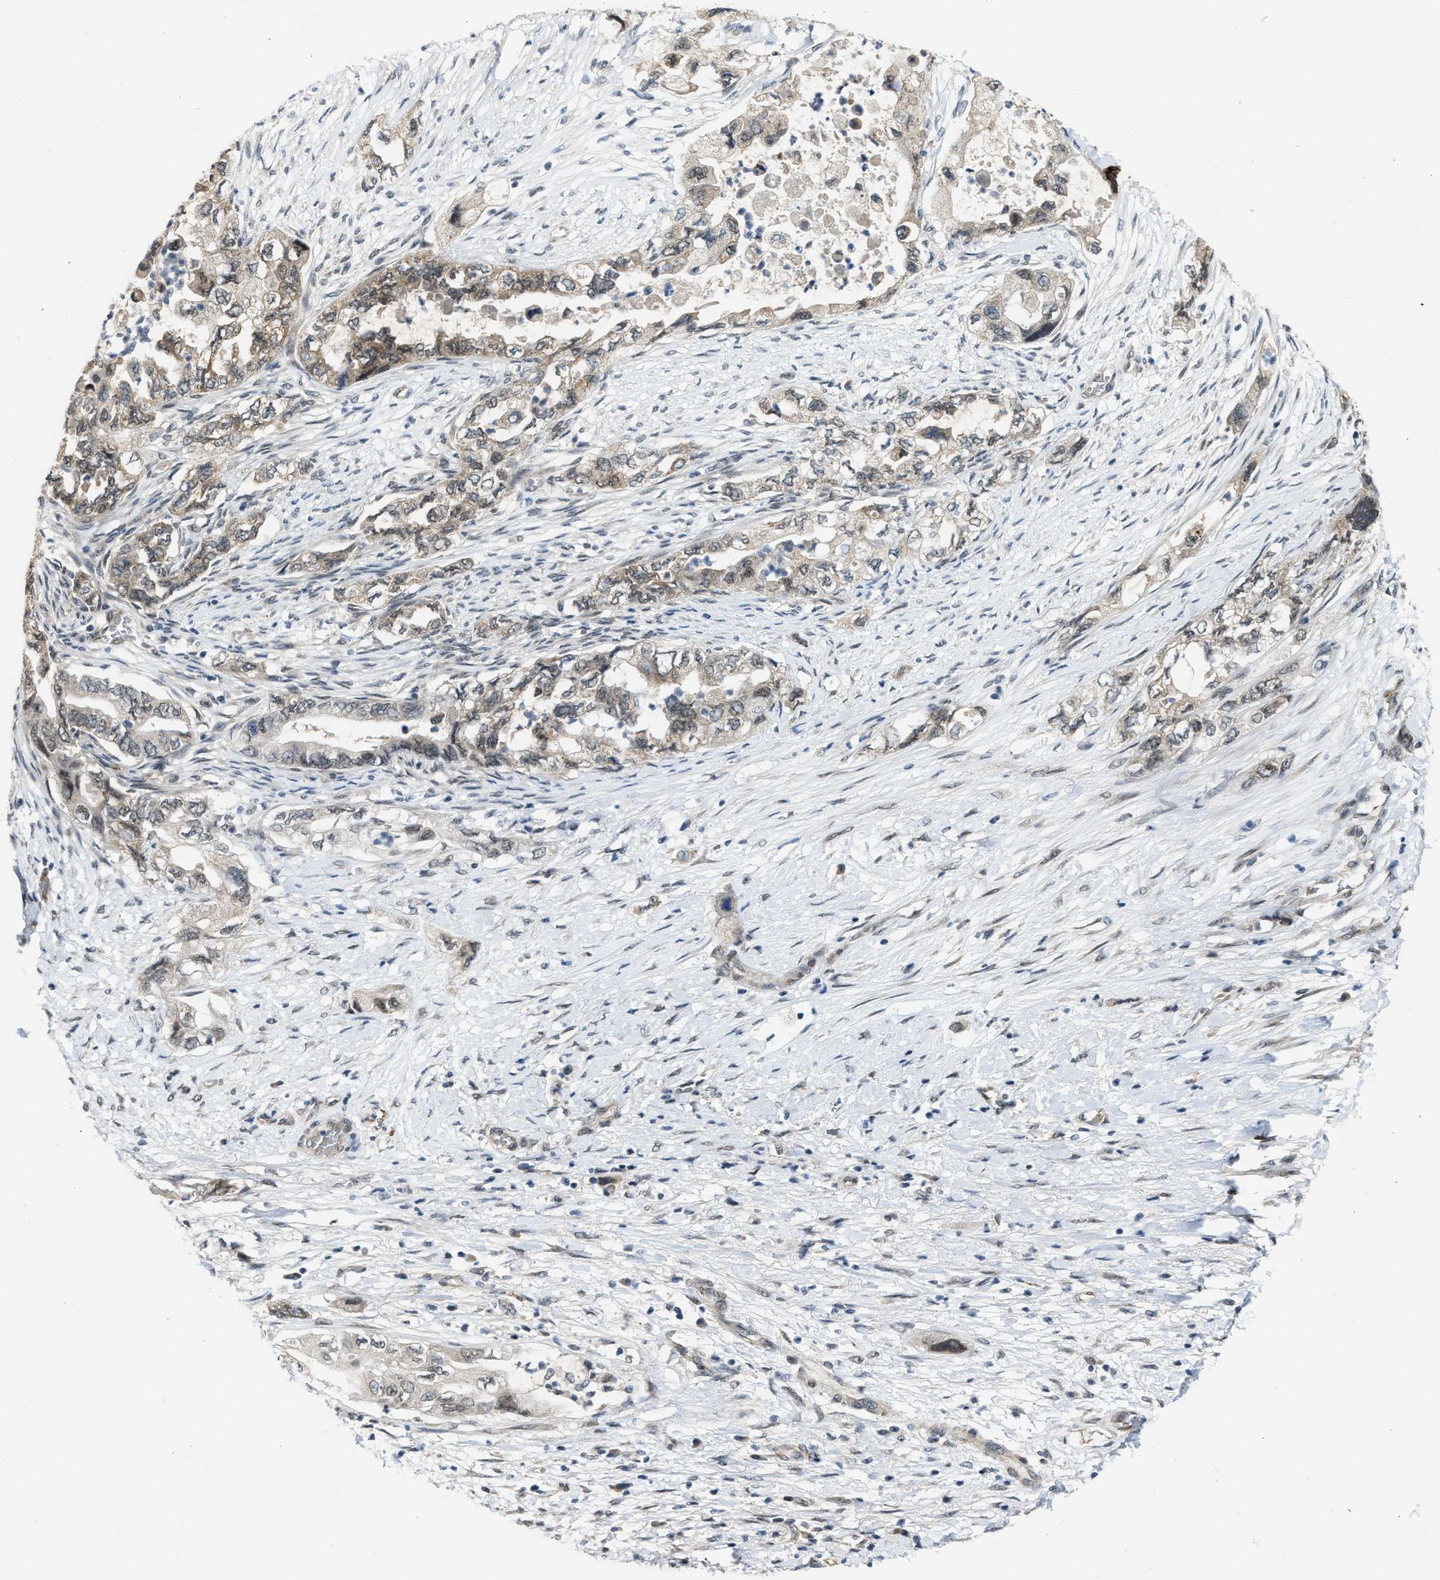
{"staining": {"intensity": "weak", "quantity": "25%-75%", "location": "cytoplasmic/membranous,nuclear"}, "tissue": "pancreatic cancer", "cell_type": "Tumor cells", "image_type": "cancer", "snomed": [{"axis": "morphology", "description": "Adenocarcinoma, NOS"}, {"axis": "topography", "description": "Pancreas"}], "caption": "Protein staining of pancreatic adenocarcinoma tissue demonstrates weak cytoplasmic/membranous and nuclear expression in about 25%-75% of tumor cells. The staining is performed using DAB brown chromogen to label protein expression. The nuclei are counter-stained blue using hematoxylin.", "gene": "KIF24", "patient": {"sex": "female", "age": 73}}